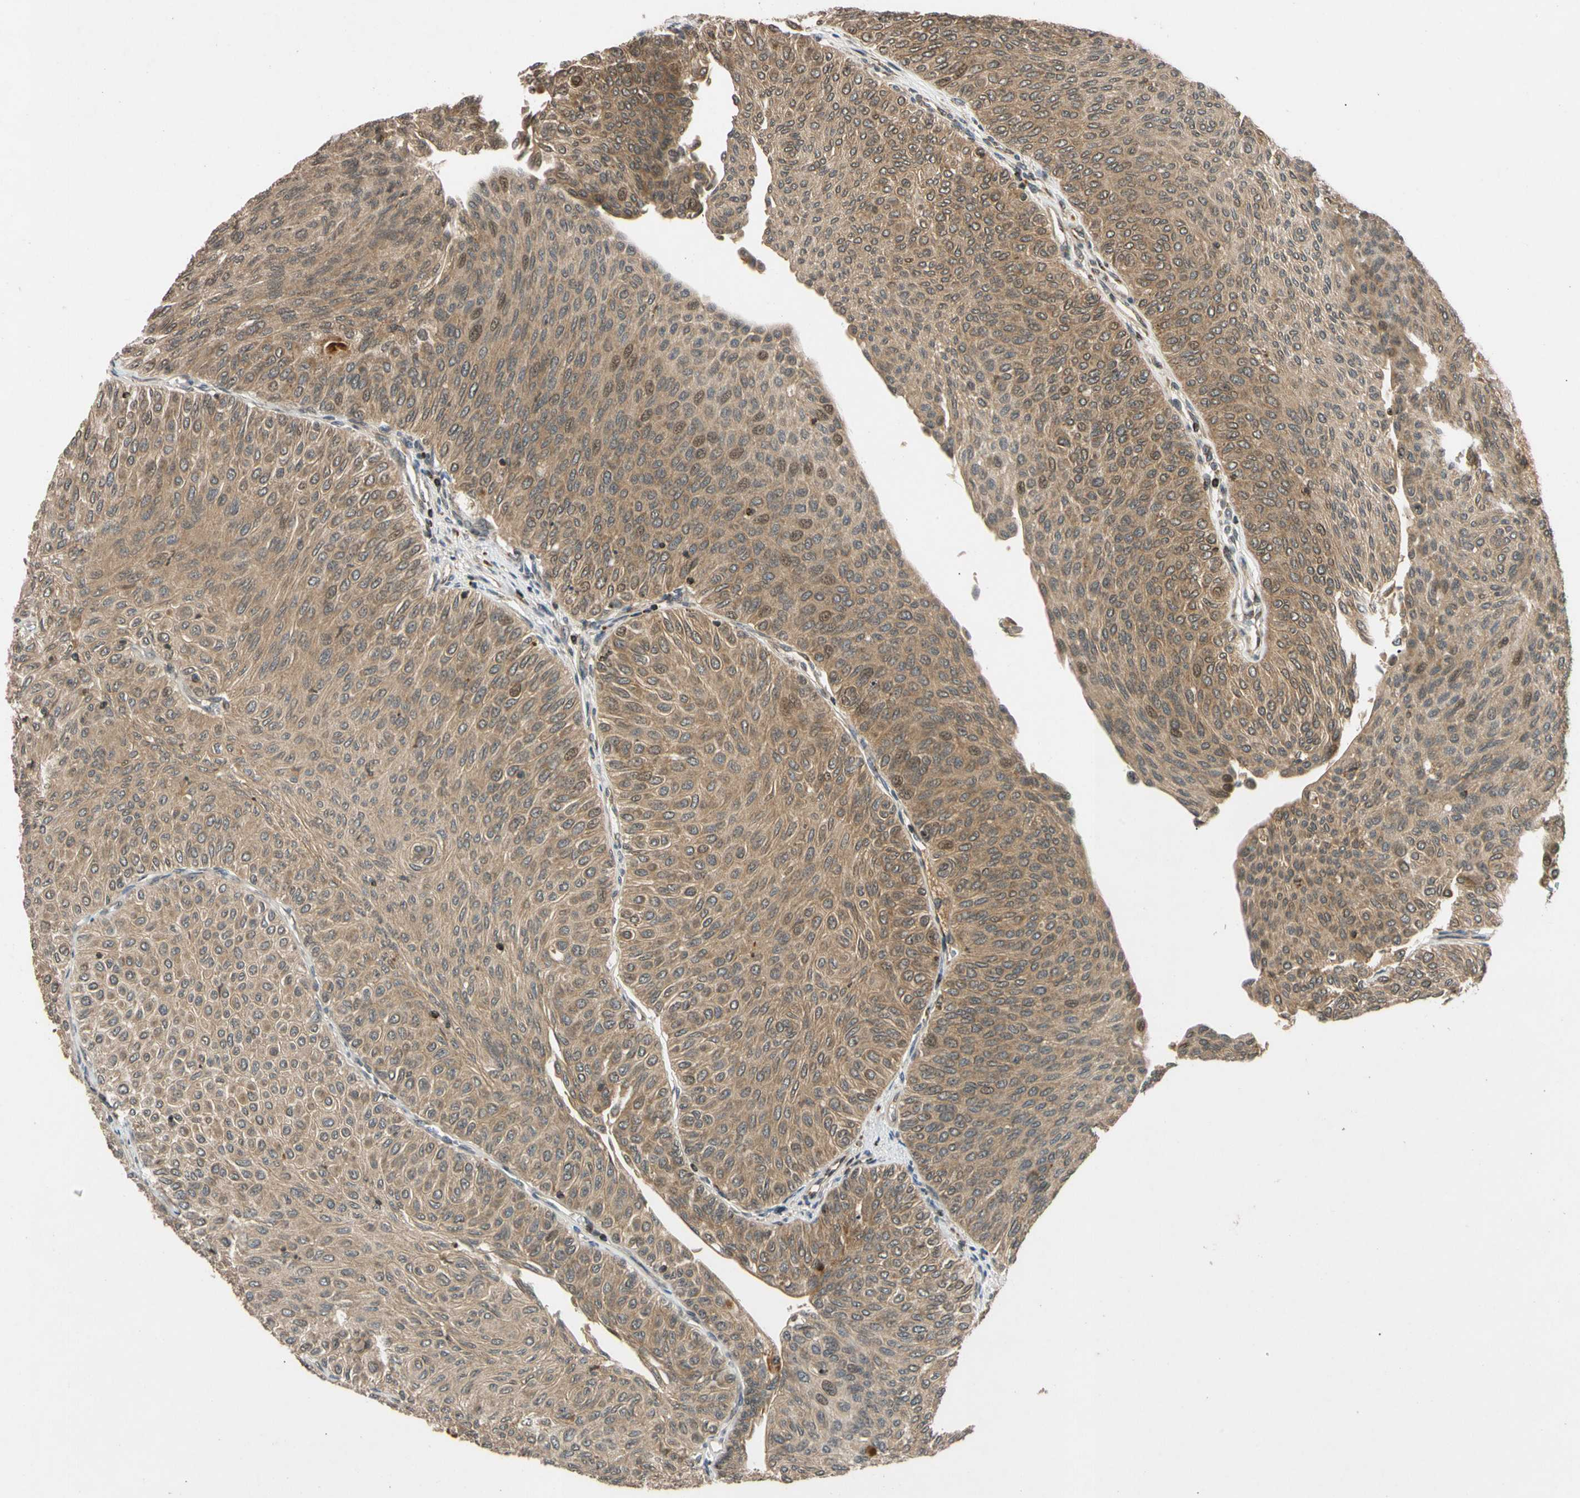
{"staining": {"intensity": "moderate", "quantity": ">75%", "location": "cytoplasmic/membranous,nuclear"}, "tissue": "urothelial cancer", "cell_type": "Tumor cells", "image_type": "cancer", "snomed": [{"axis": "morphology", "description": "Urothelial carcinoma, Low grade"}, {"axis": "topography", "description": "Urinary bladder"}], "caption": "Human urothelial cancer stained for a protein (brown) exhibits moderate cytoplasmic/membranous and nuclear positive staining in about >75% of tumor cells.", "gene": "MRPS22", "patient": {"sex": "male", "age": 78}}